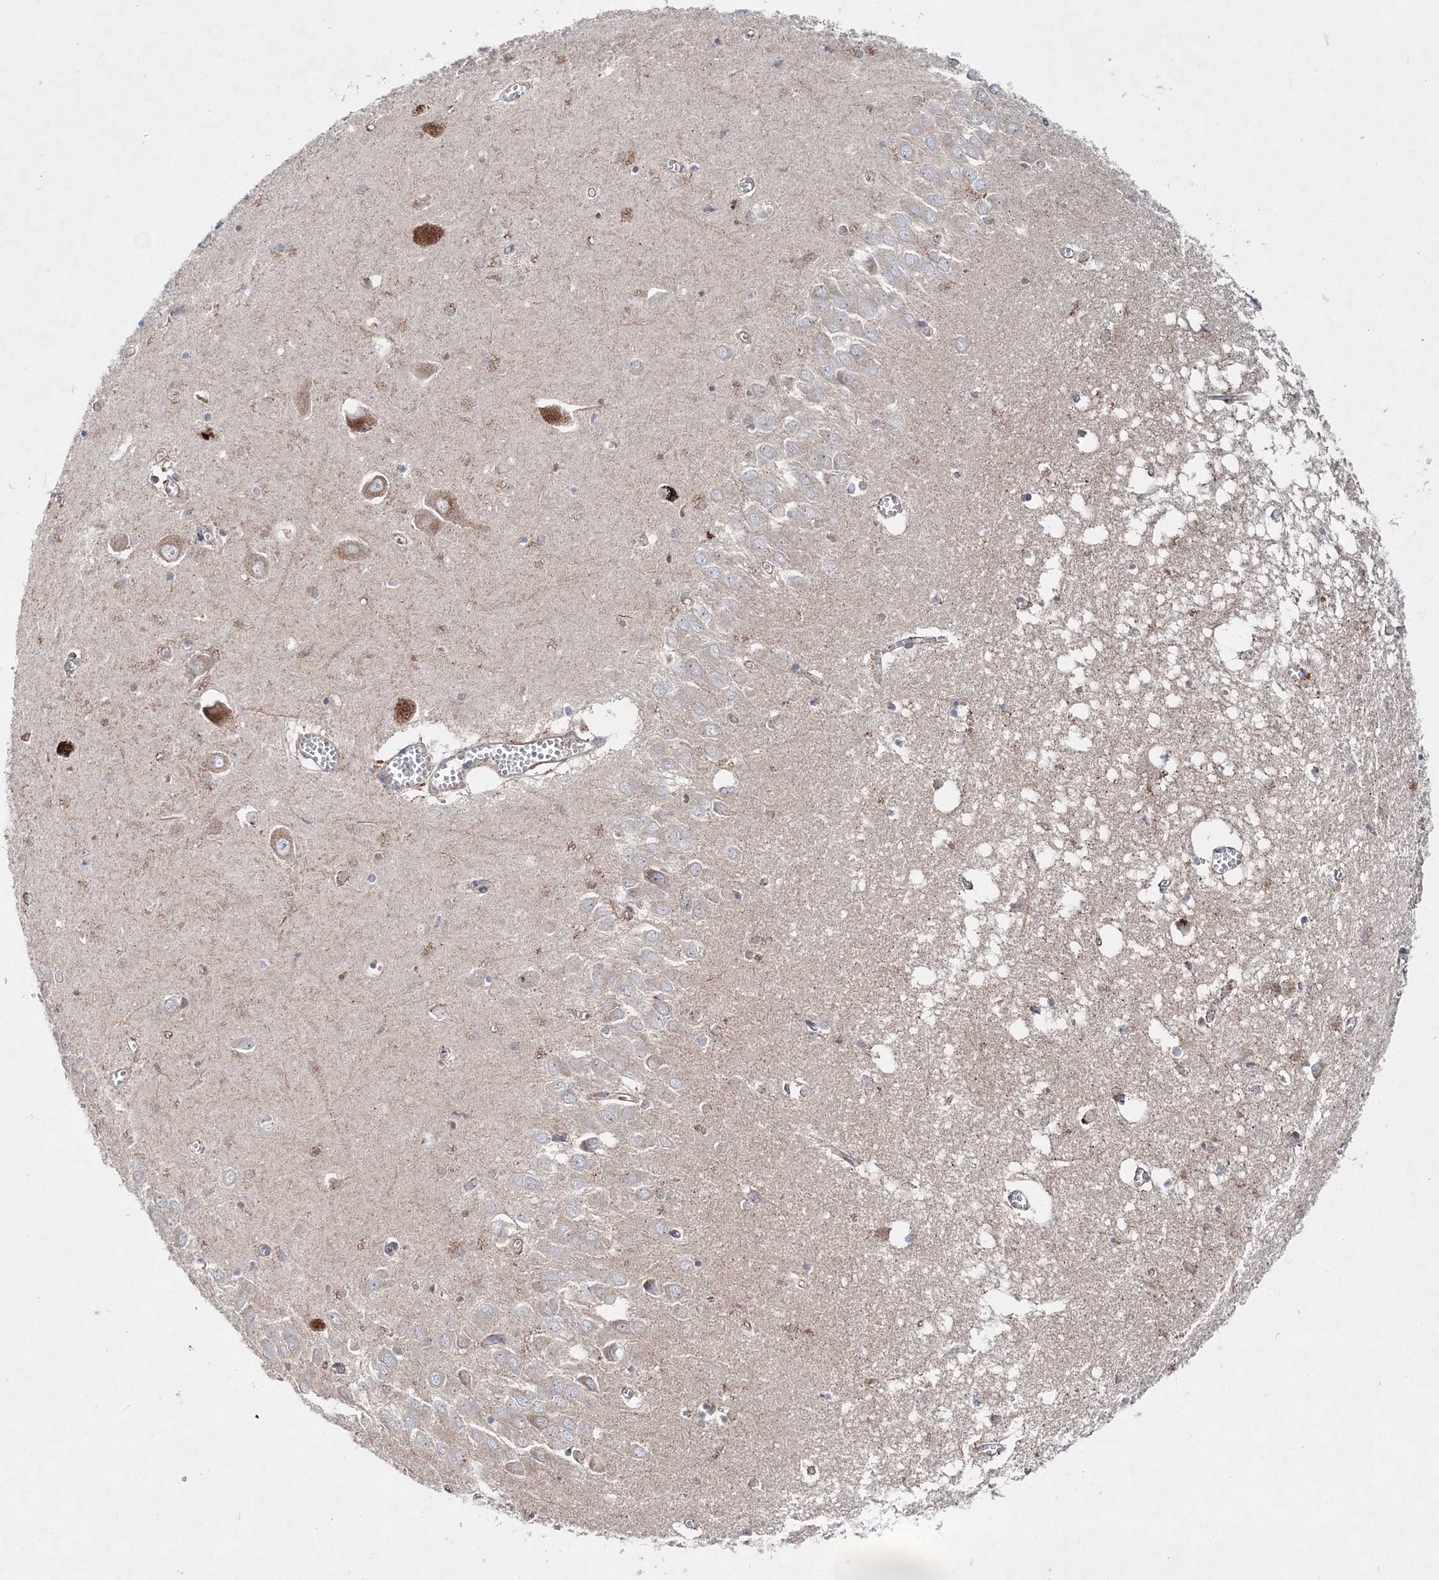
{"staining": {"intensity": "weak", "quantity": "<25%", "location": "cytoplasmic/membranous"}, "tissue": "hippocampus", "cell_type": "Glial cells", "image_type": "normal", "snomed": [{"axis": "morphology", "description": "Normal tissue, NOS"}, {"axis": "topography", "description": "Hippocampus"}], "caption": "Hippocampus stained for a protein using immunohistochemistry (IHC) shows no expression glial cells.", "gene": "NGLY1", "patient": {"sex": "male", "age": 70}}